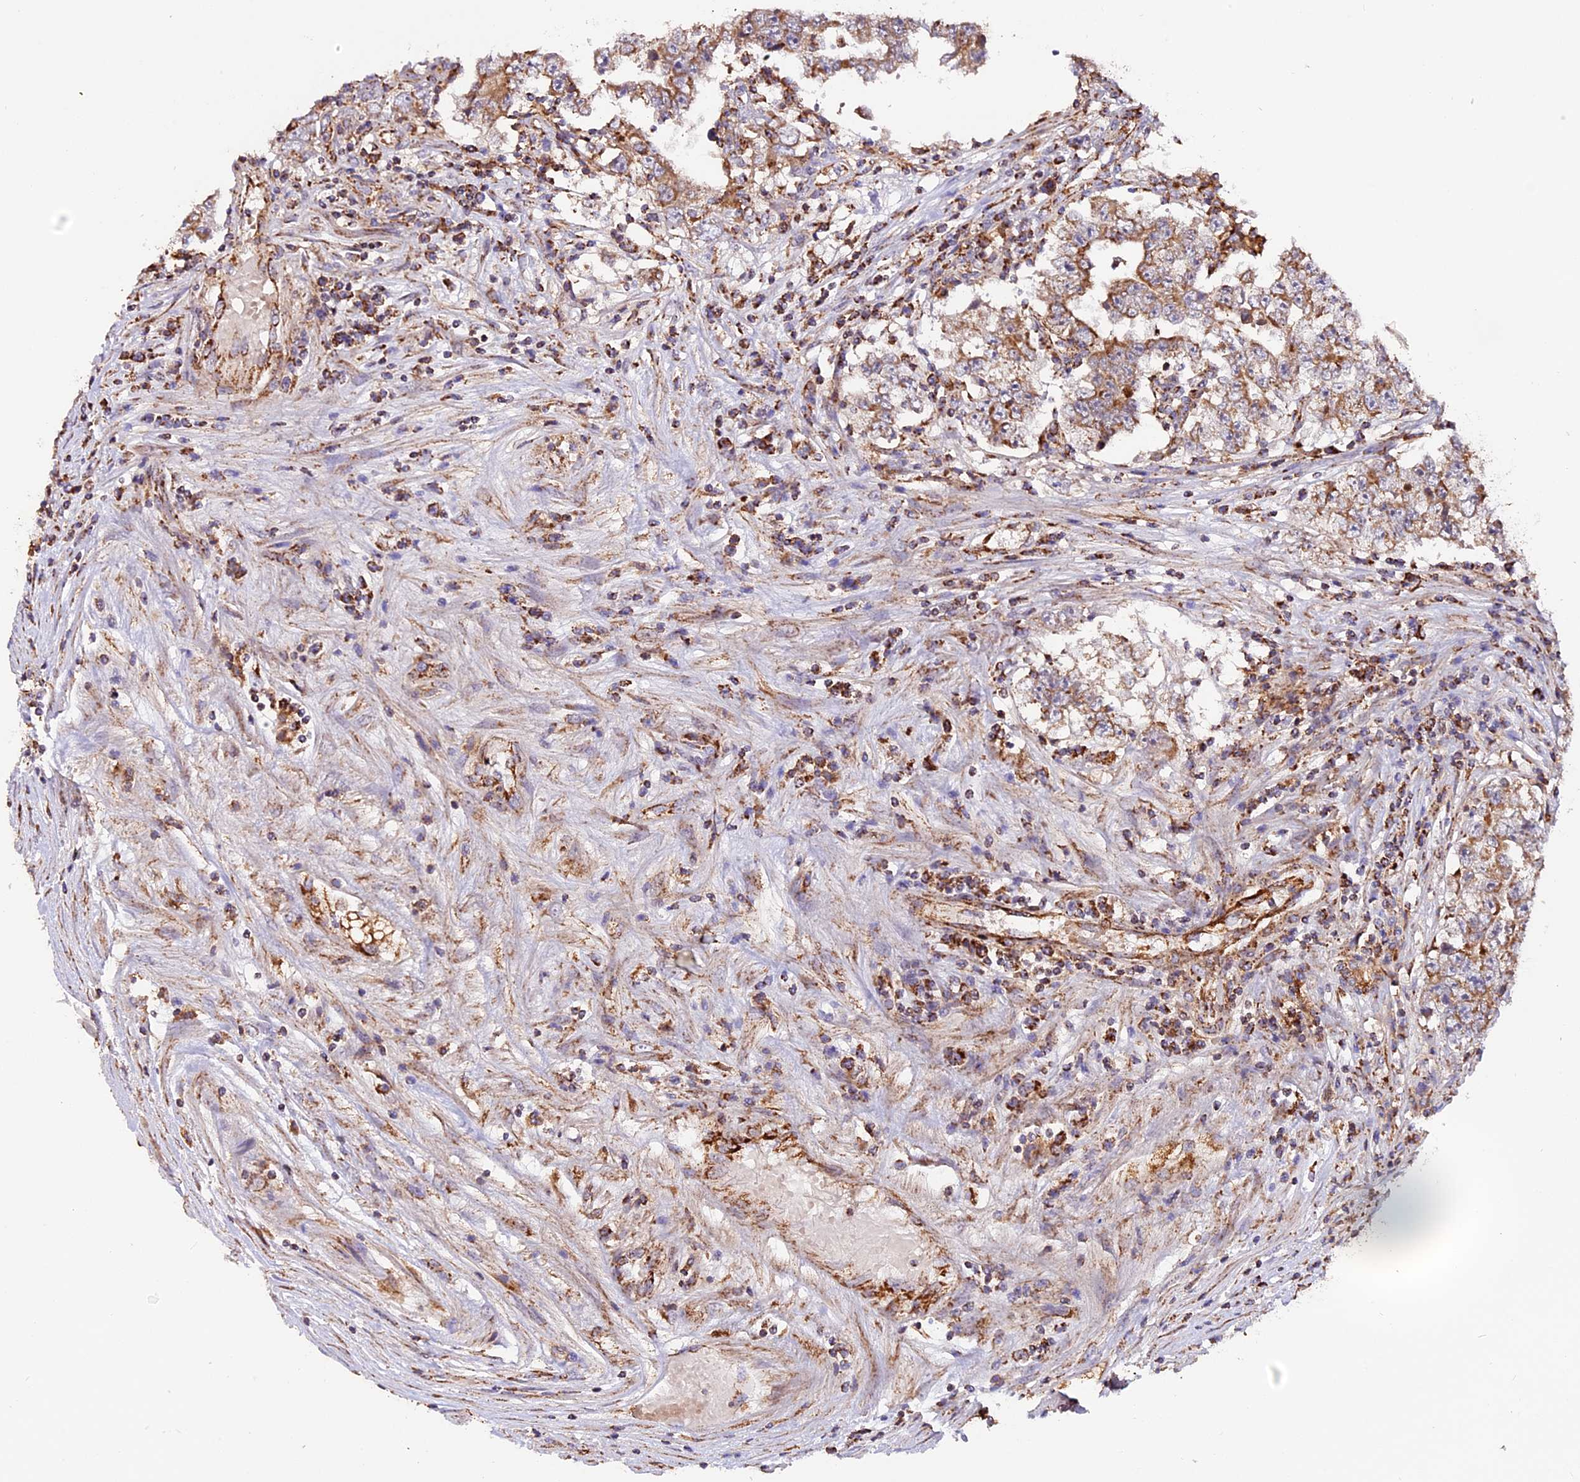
{"staining": {"intensity": "moderate", "quantity": ">75%", "location": "cytoplasmic/membranous"}, "tissue": "testis cancer", "cell_type": "Tumor cells", "image_type": "cancer", "snomed": [{"axis": "morphology", "description": "Carcinoma, Embryonal, NOS"}, {"axis": "topography", "description": "Testis"}], "caption": "Brown immunohistochemical staining in embryonal carcinoma (testis) shows moderate cytoplasmic/membranous positivity in about >75% of tumor cells.", "gene": "NDUFA8", "patient": {"sex": "male", "age": 25}}